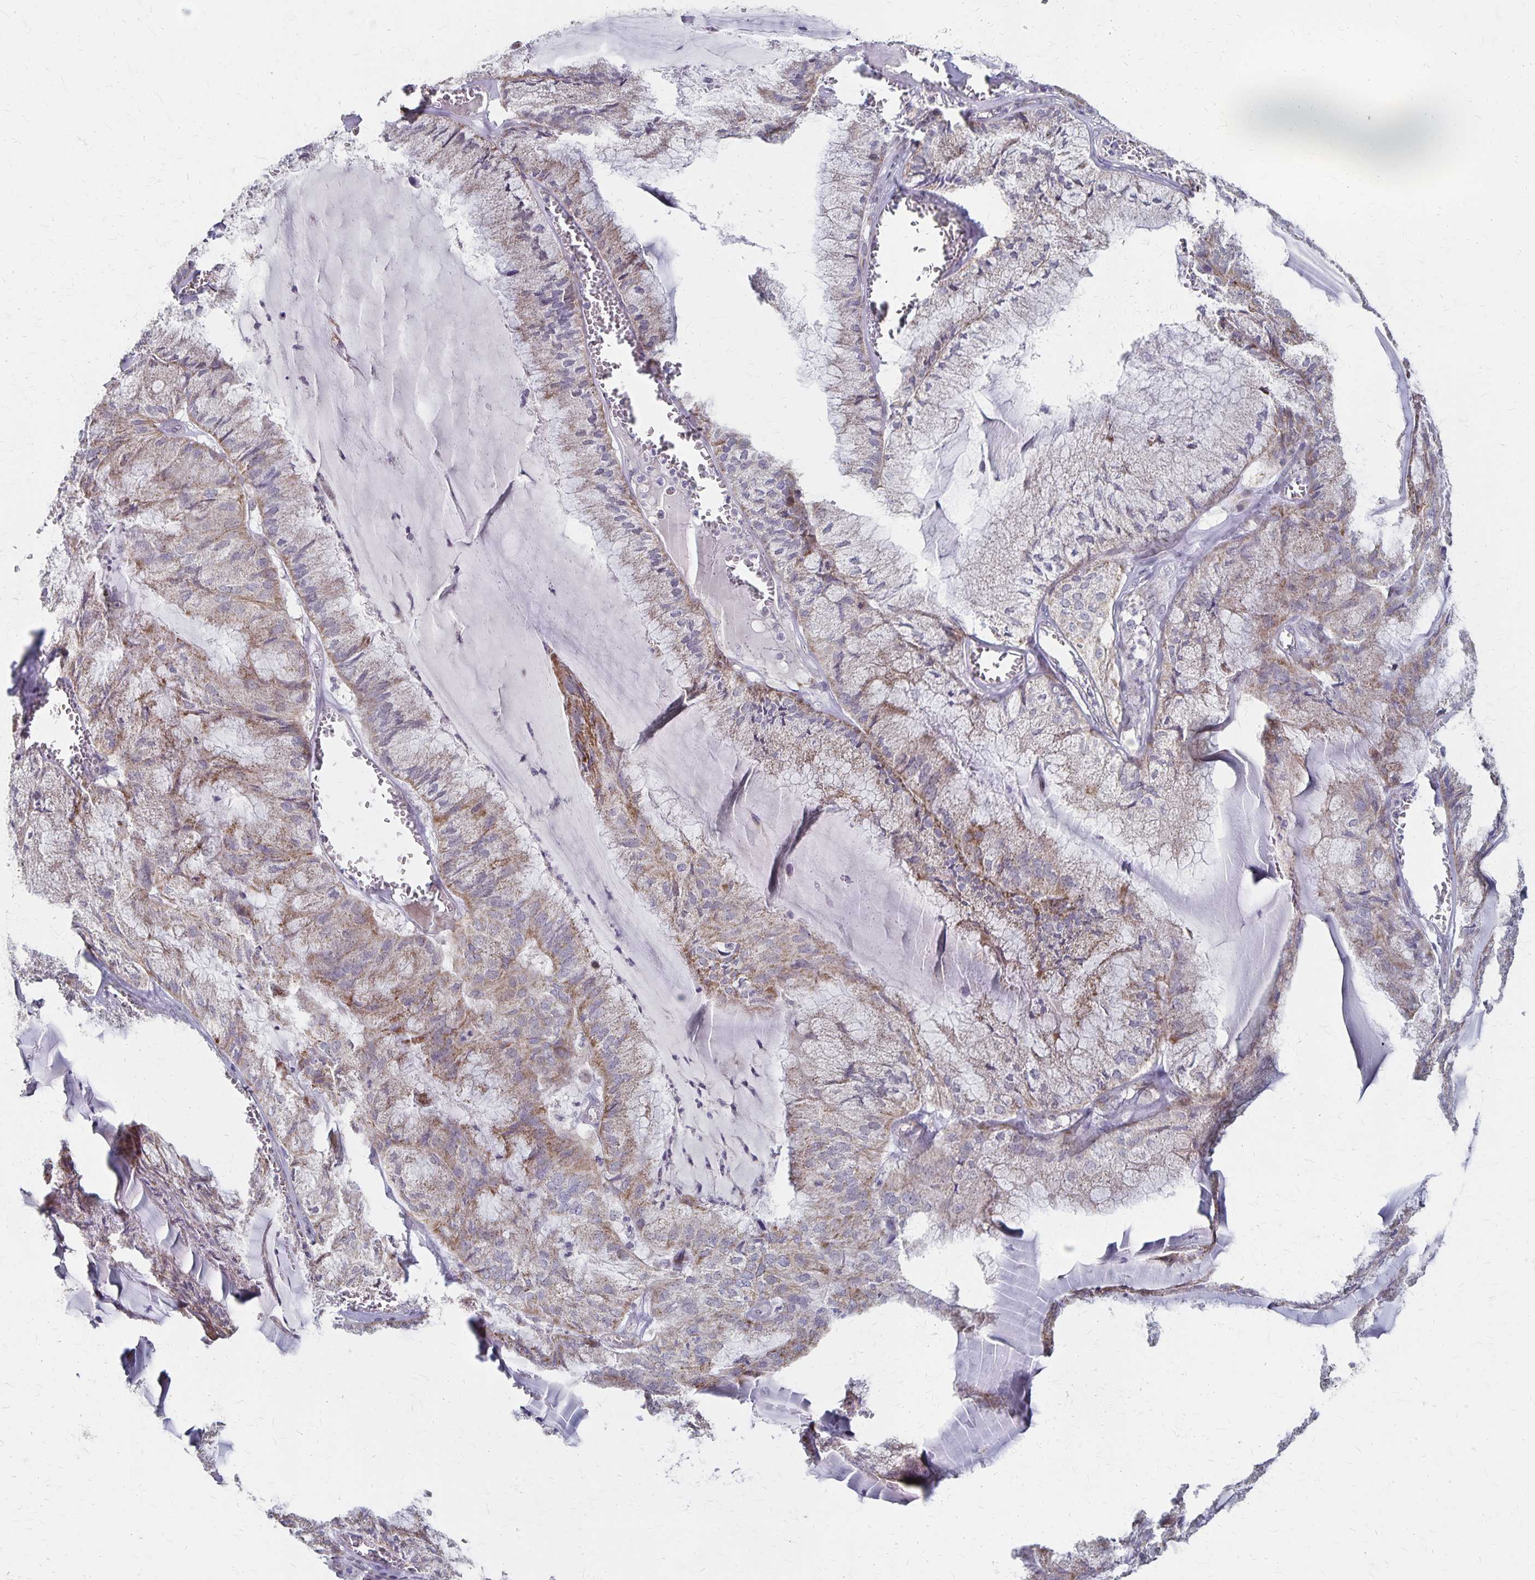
{"staining": {"intensity": "moderate", "quantity": "25%-75%", "location": "cytoplasmic/membranous"}, "tissue": "endometrial cancer", "cell_type": "Tumor cells", "image_type": "cancer", "snomed": [{"axis": "morphology", "description": "Carcinoma, NOS"}, {"axis": "topography", "description": "Endometrium"}], "caption": "This micrograph displays immunohistochemistry (IHC) staining of endometrial carcinoma, with medium moderate cytoplasmic/membranous staining in approximately 25%-75% of tumor cells.", "gene": "DYRK4", "patient": {"sex": "female", "age": 62}}